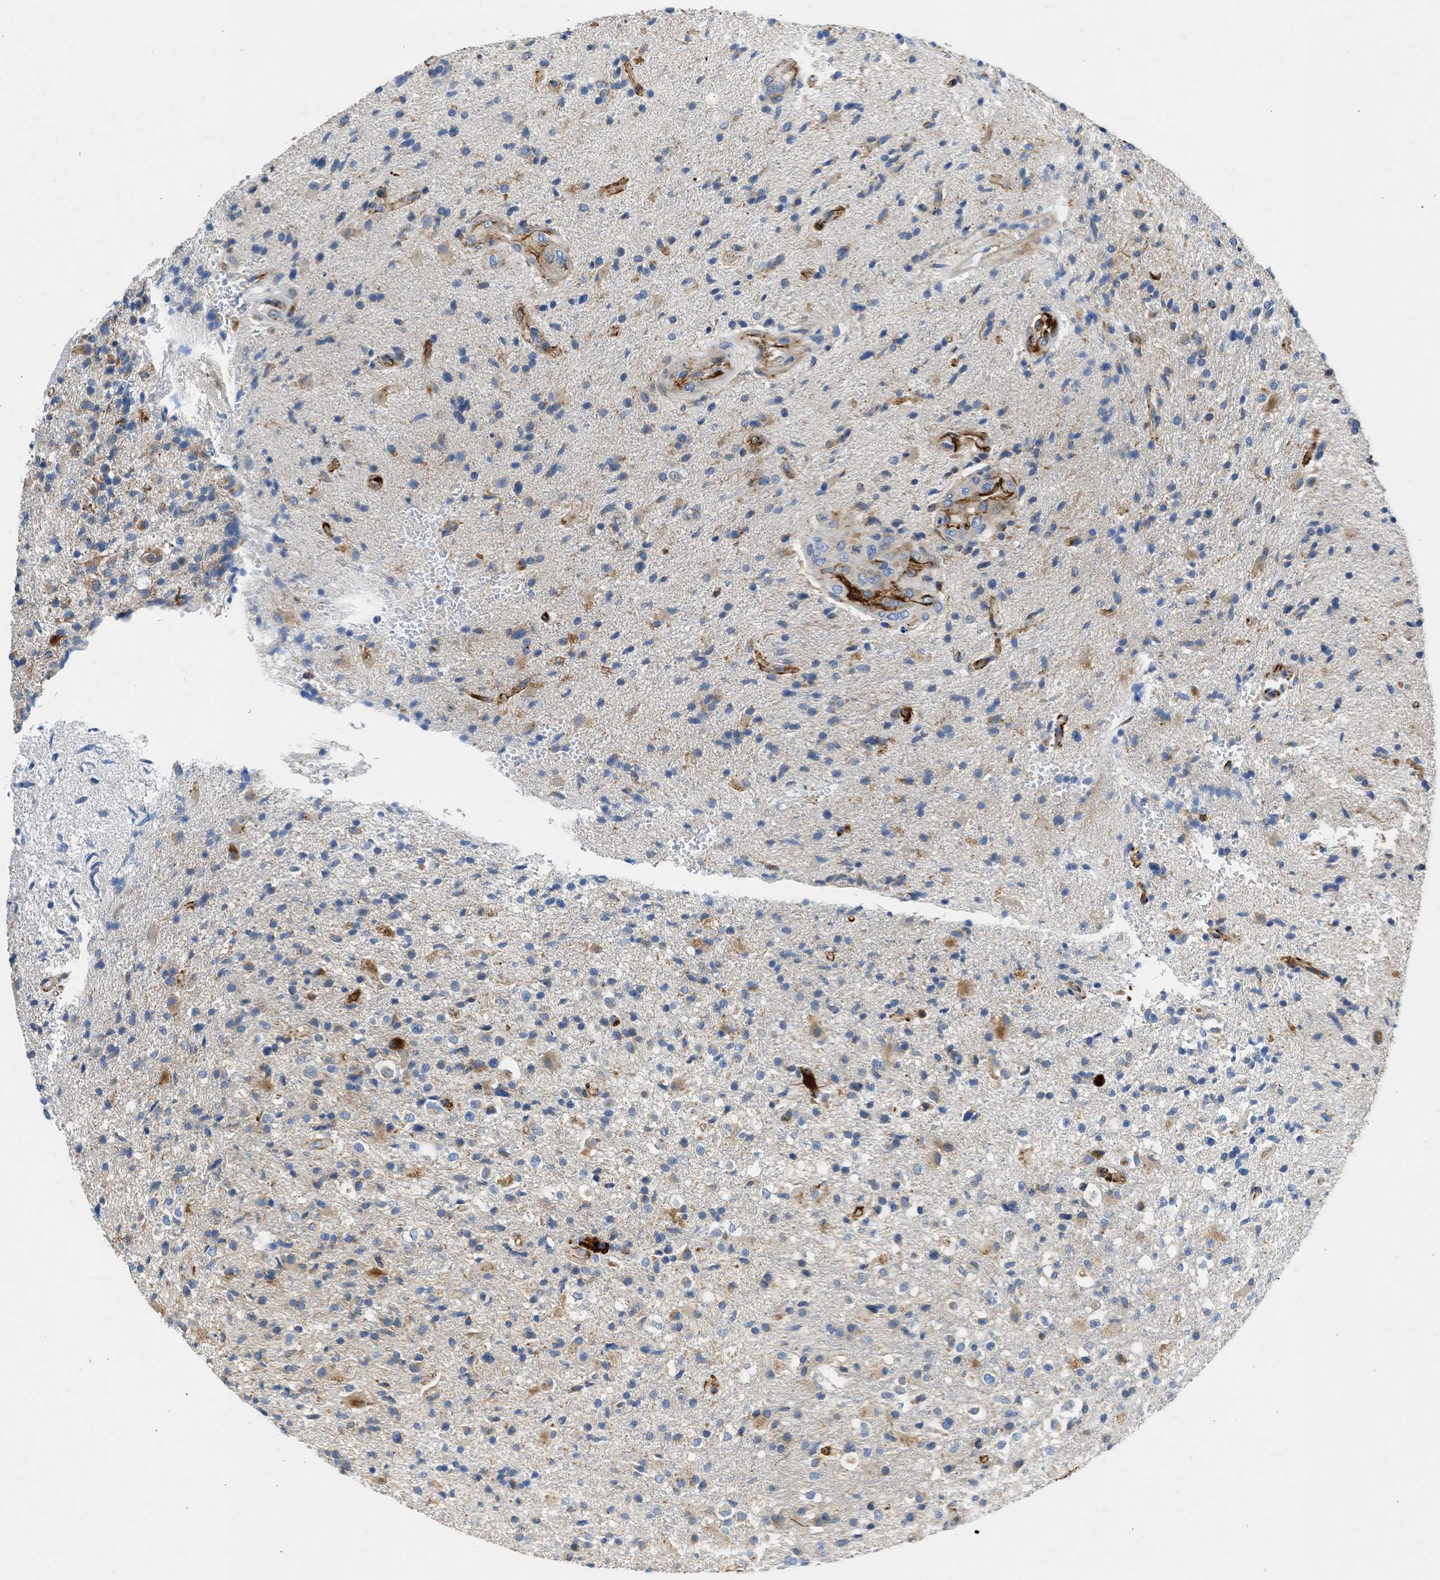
{"staining": {"intensity": "moderate", "quantity": "<25%", "location": "cytoplasmic/membranous"}, "tissue": "glioma", "cell_type": "Tumor cells", "image_type": "cancer", "snomed": [{"axis": "morphology", "description": "Glioma, malignant, High grade"}, {"axis": "topography", "description": "Brain"}], "caption": "Protein expression analysis of human high-grade glioma (malignant) reveals moderate cytoplasmic/membranous expression in about <25% of tumor cells. (DAB (3,3'-diaminobenzidine) IHC, brown staining for protein, blue staining for nuclei).", "gene": "ULK4", "patient": {"sex": "male", "age": 72}}